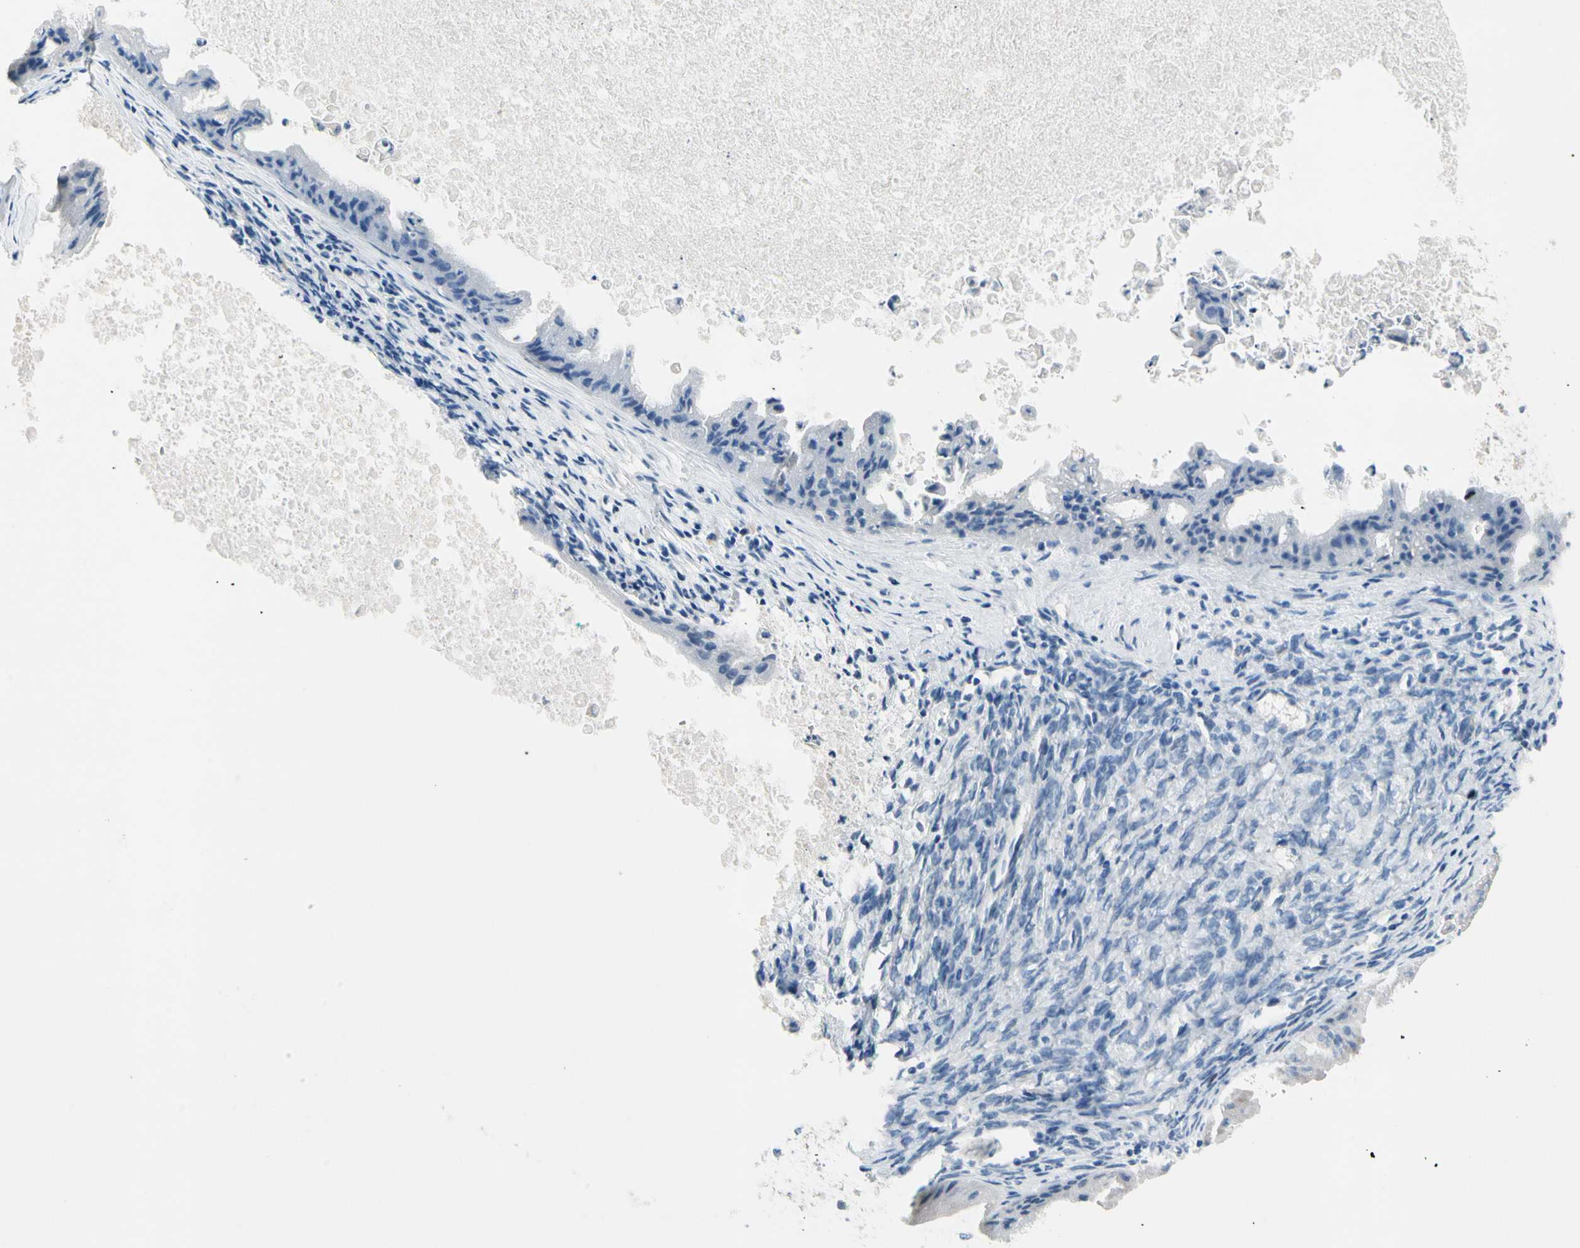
{"staining": {"intensity": "negative", "quantity": "none", "location": "none"}, "tissue": "ovarian cancer", "cell_type": "Tumor cells", "image_type": "cancer", "snomed": [{"axis": "morphology", "description": "Cystadenocarcinoma, mucinous, NOS"}, {"axis": "topography", "description": "Ovary"}], "caption": "This is an immunohistochemistry image of ovarian cancer. There is no expression in tumor cells.", "gene": "CKAP2", "patient": {"sex": "female", "age": 37}}